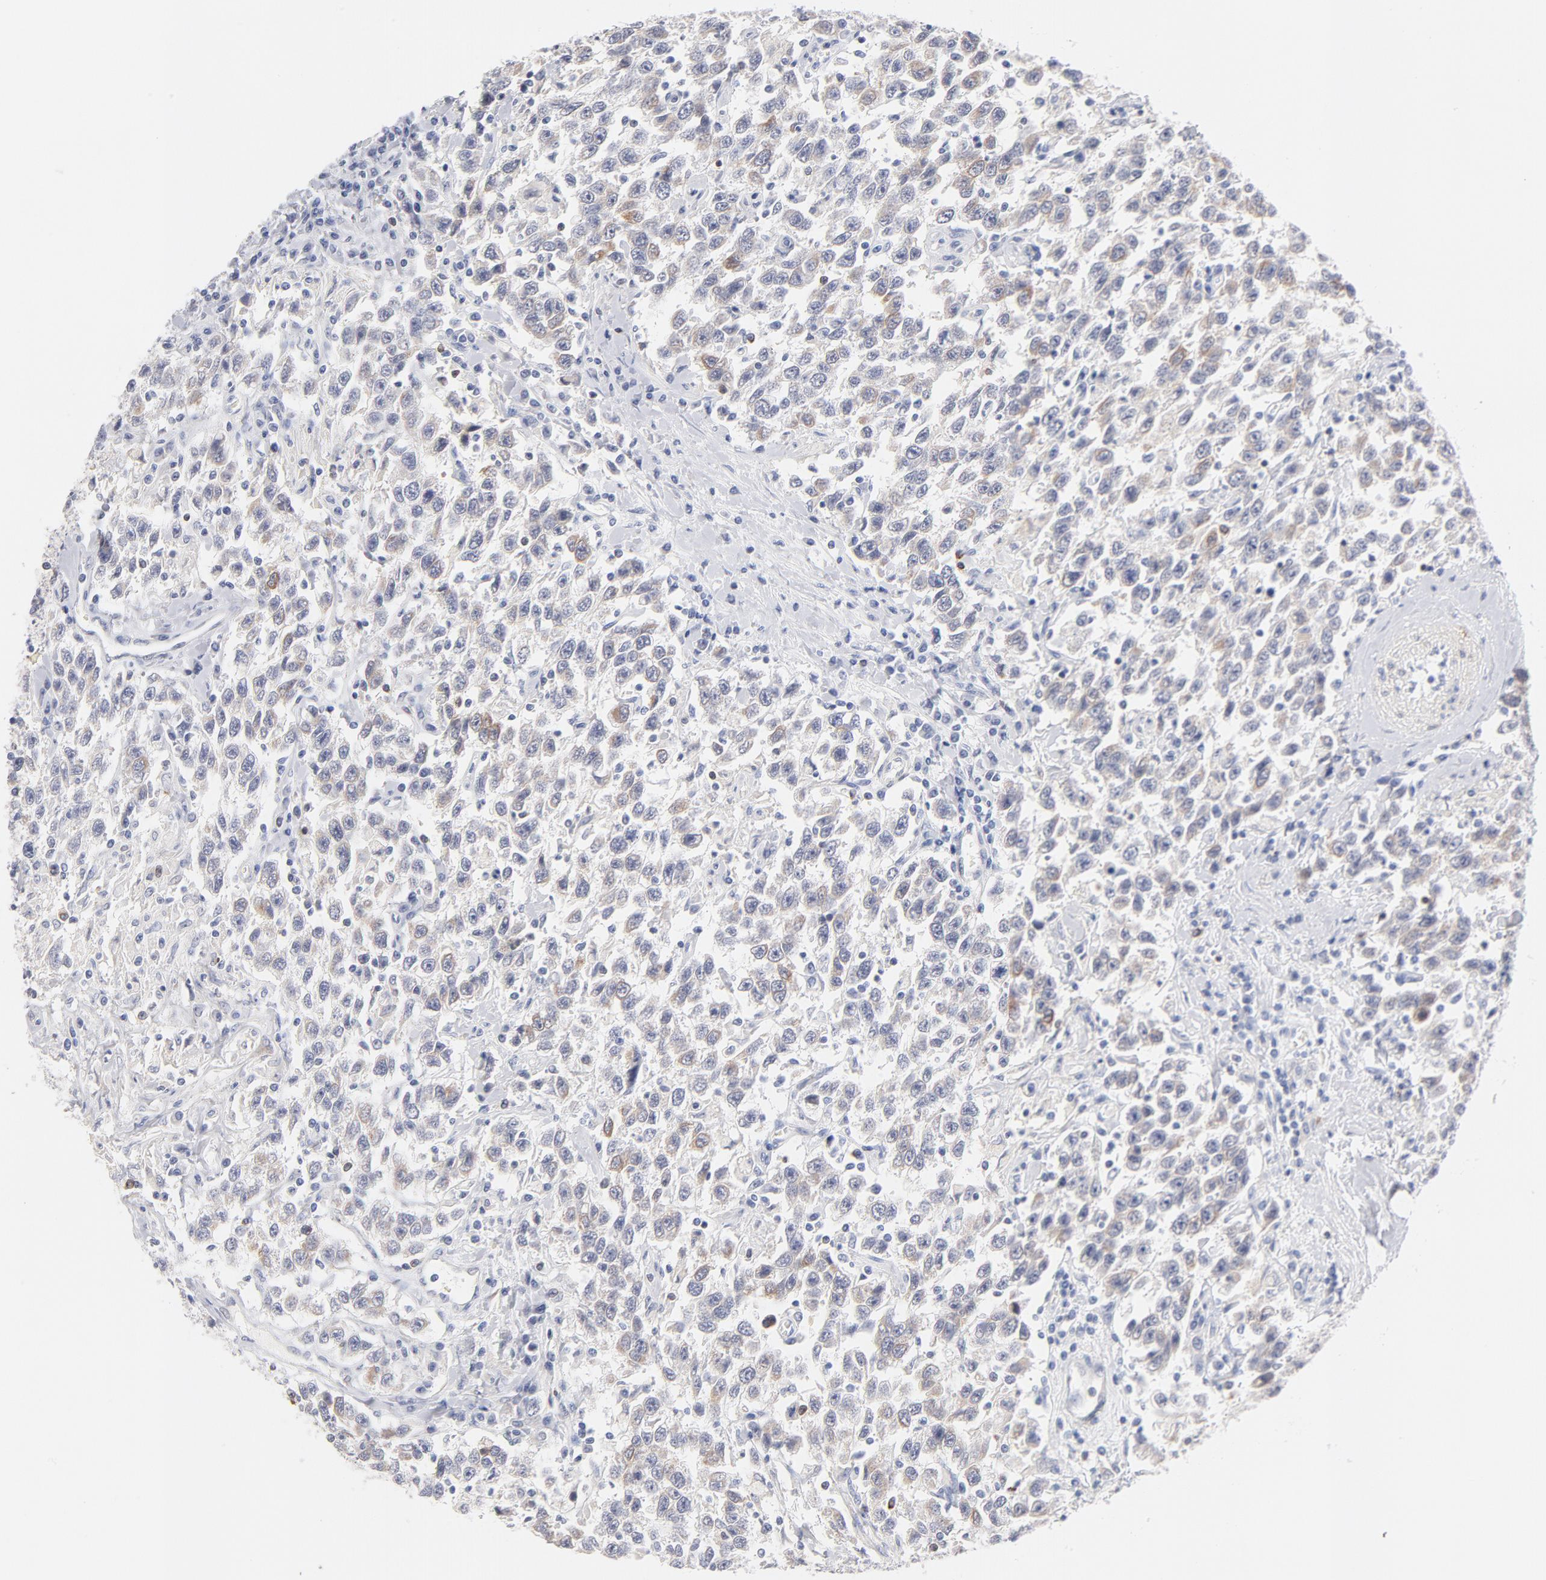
{"staining": {"intensity": "weak", "quantity": "<25%", "location": "cytoplasmic/membranous"}, "tissue": "testis cancer", "cell_type": "Tumor cells", "image_type": "cancer", "snomed": [{"axis": "morphology", "description": "Seminoma, NOS"}, {"axis": "topography", "description": "Testis"}], "caption": "DAB immunohistochemical staining of human testis cancer reveals no significant positivity in tumor cells. The staining is performed using DAB brown chromogen with nuclei counter-stained in using hematoxylin.", "gene": "MID1", "patient": {"sex": "male", "age": 41}}